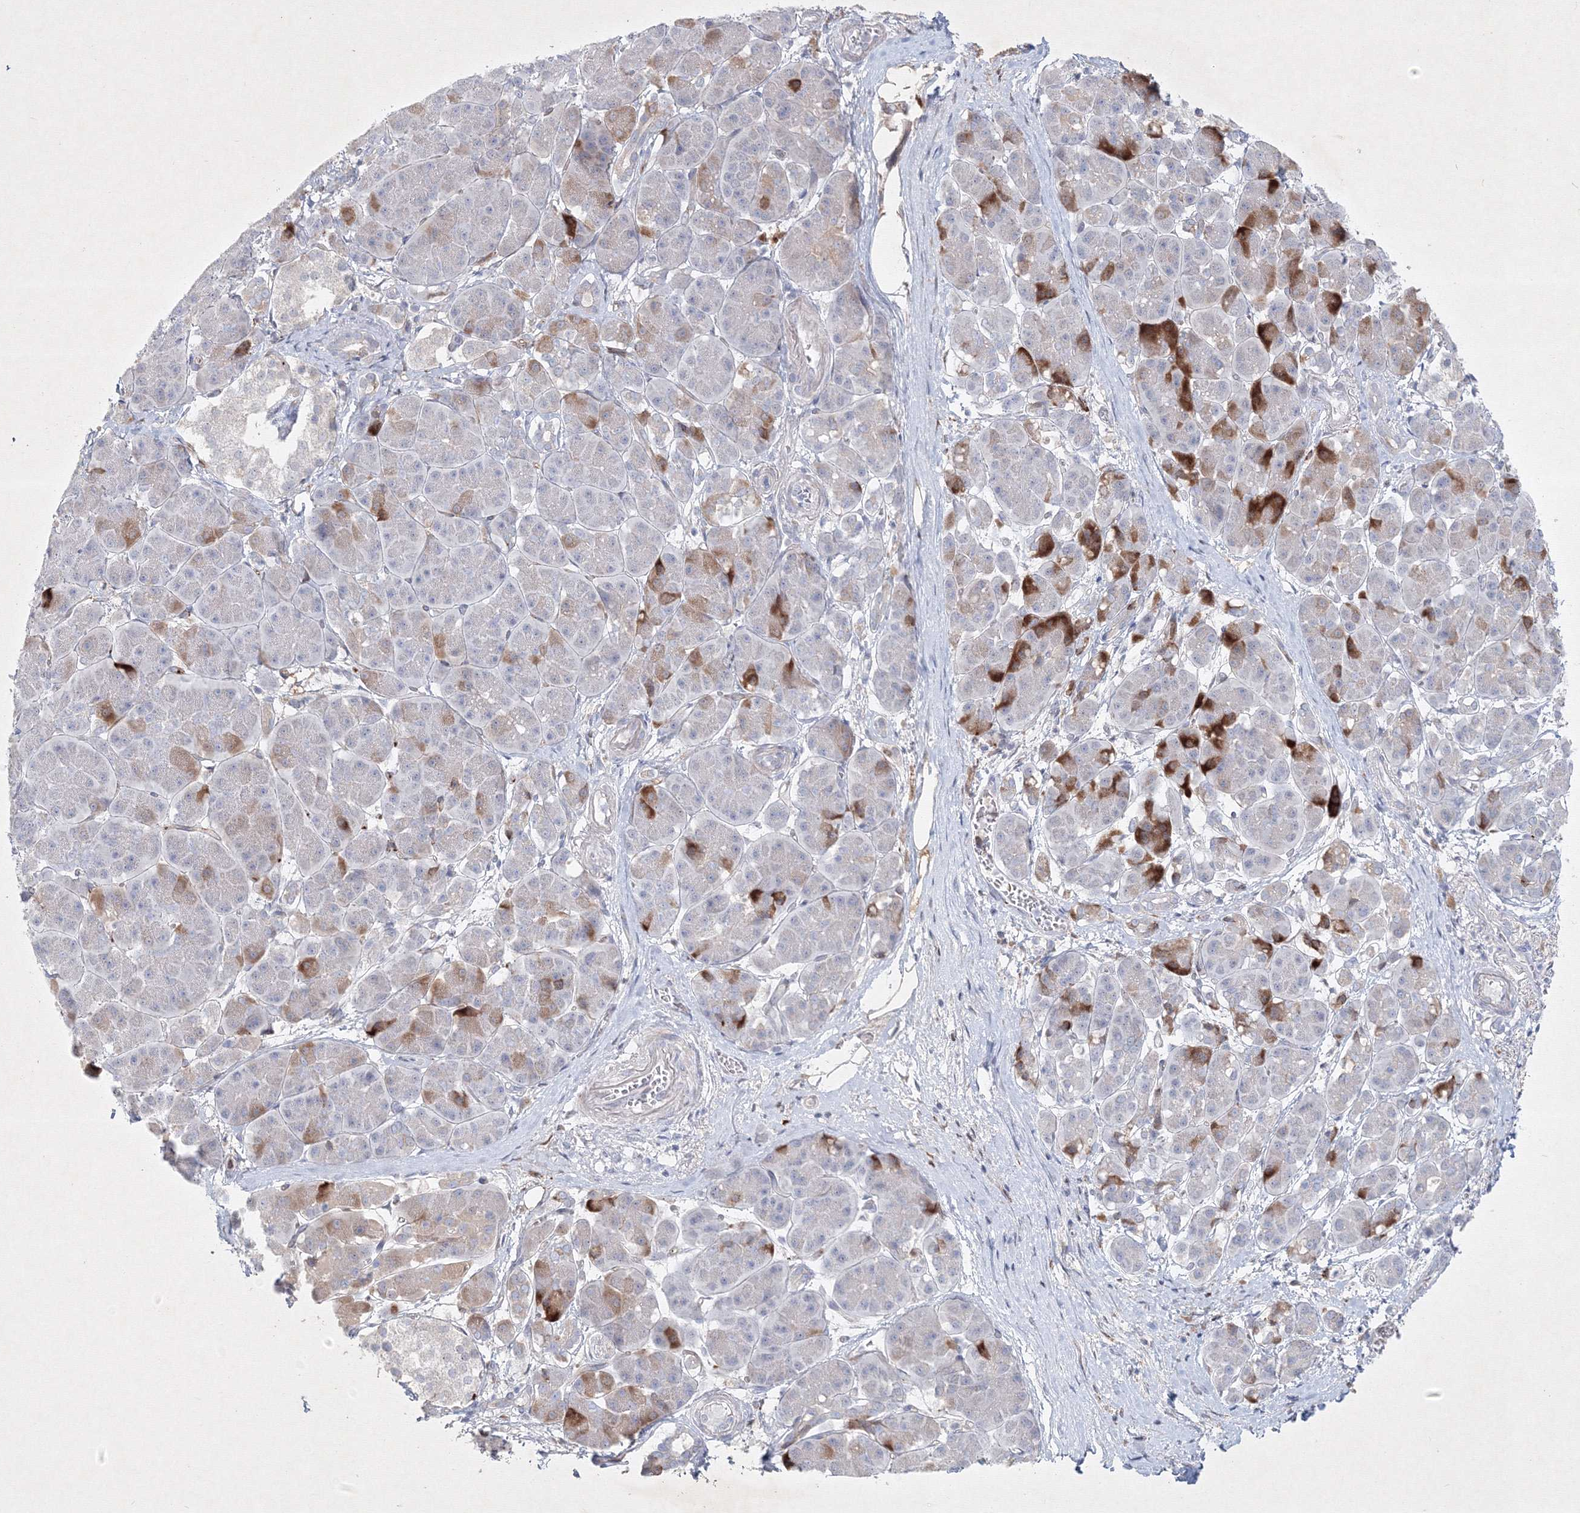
{"staining": {"intensity": "moderate", "quantity": "<25%", "location": "cytoplasmic/membranous"}, "tissue": "pancreatic cancer", "cell_type": "Tumor cells", "image_type": "cancer", "snomed": [{"axis": "morphology", "description": "Normal tissue, NOS"}, {"axis": "morphology", "description": "Adenocarcinoma, NOS"}, {"axis": "topography", "description": "Pancreas"}], "caption": "Adenocarcinoma (pancreatic) stained with DAB IHC shows low levels of moderate cytoplasmic/membranous staining in approximately <25% of tumor cells.", "gene": "CXXC4", "patient": {"sex": "female", "age": 68}}